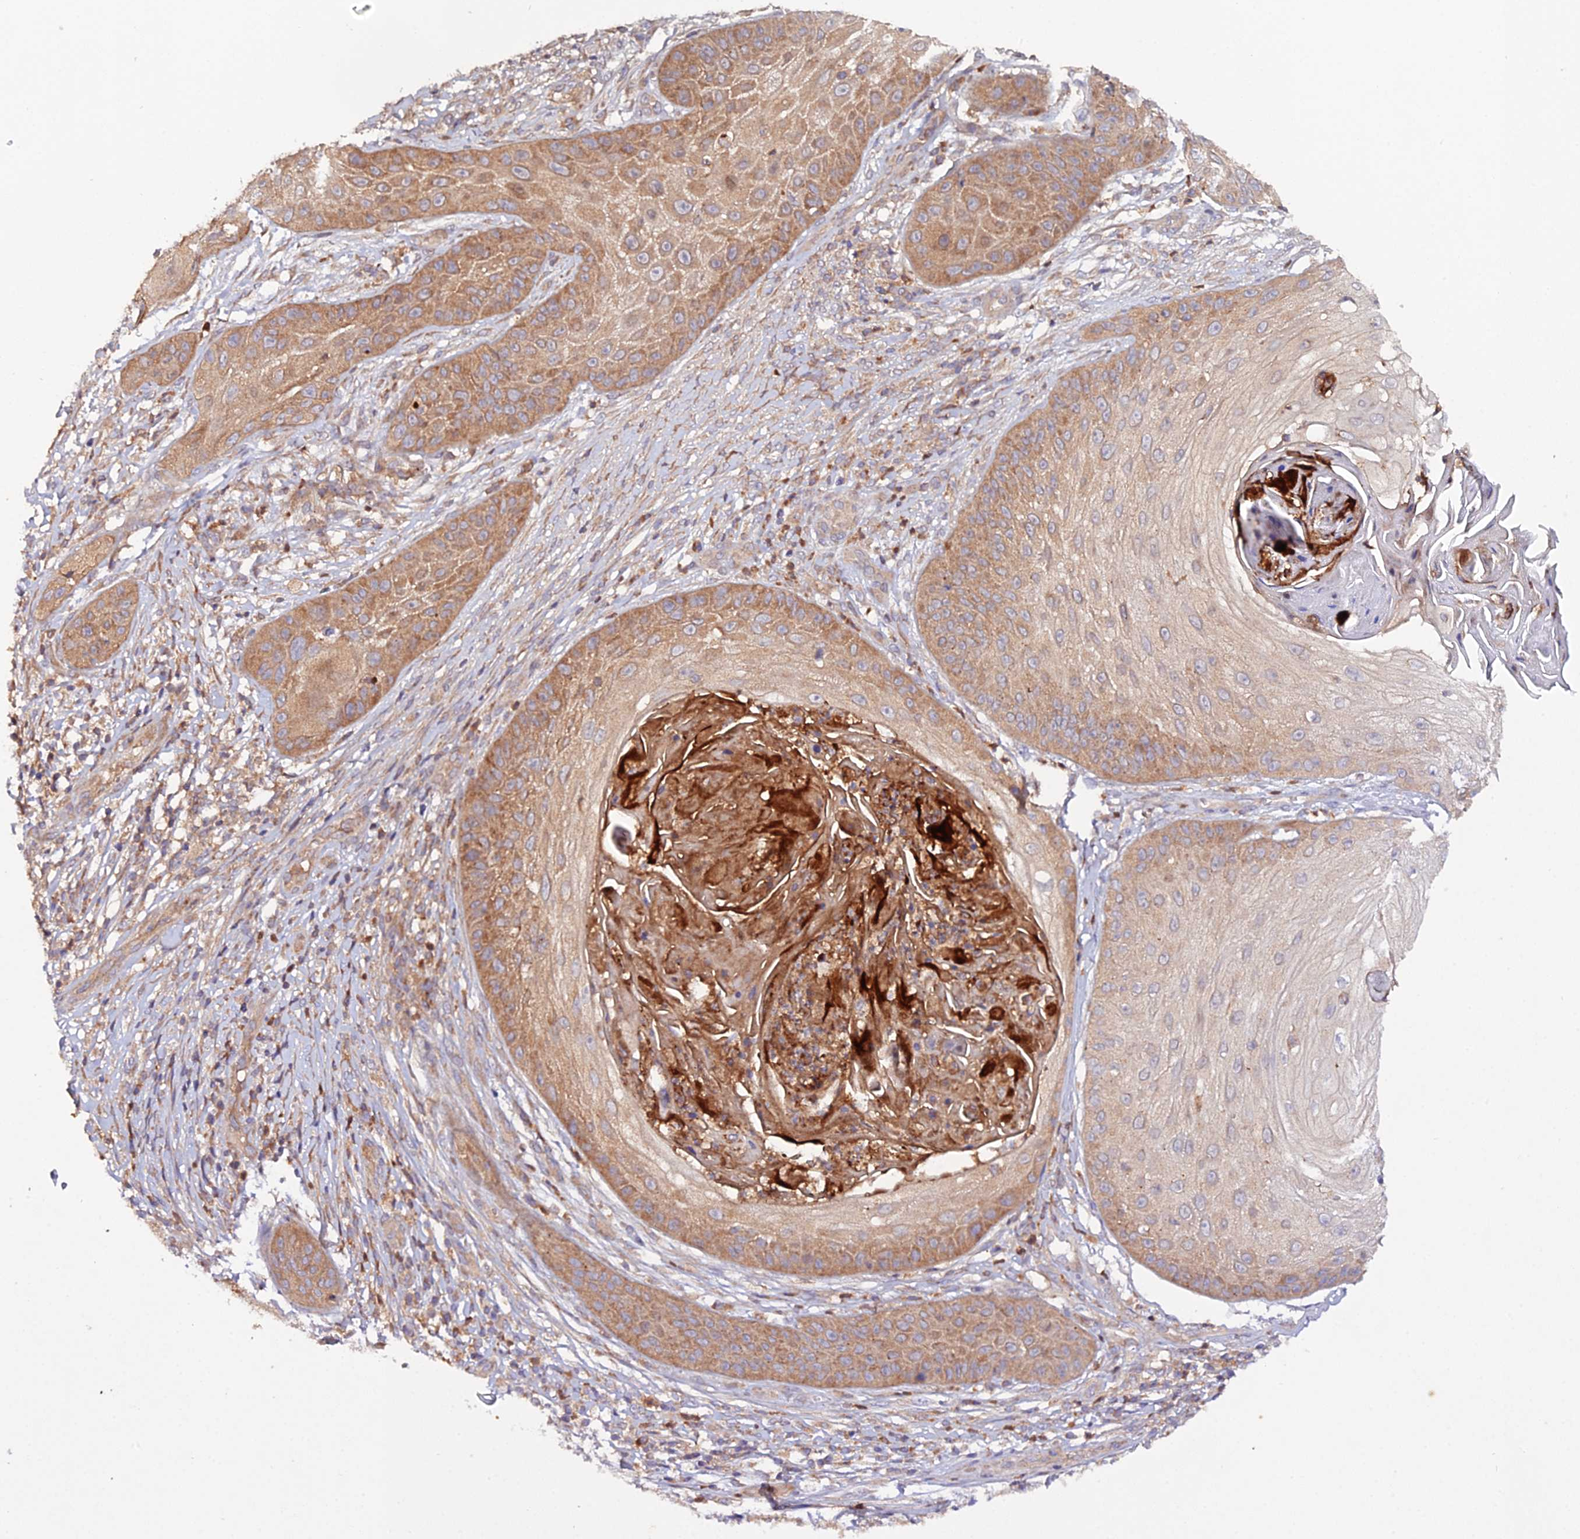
{"staining": {"intensity": "moderate", "quantity": ">75%", "location": "cytoplasmic/membranous"}, "tissue": "skin cancer", "cell_type": "Tumor cells", "image_type": "cancer", "snomed": [{"axis": "morphology", "description": "Squamous cell carcinoma, NOS"}, {"axis": "topography", "description": "Skin"}], "caption": "A histopathology image of skin cancer stained for a protein displays moderate cytoplasmic/membranous brown staining in tumor cells.", "gene": "TRIM26", "patient": {"sex": "male", "age": 70}}